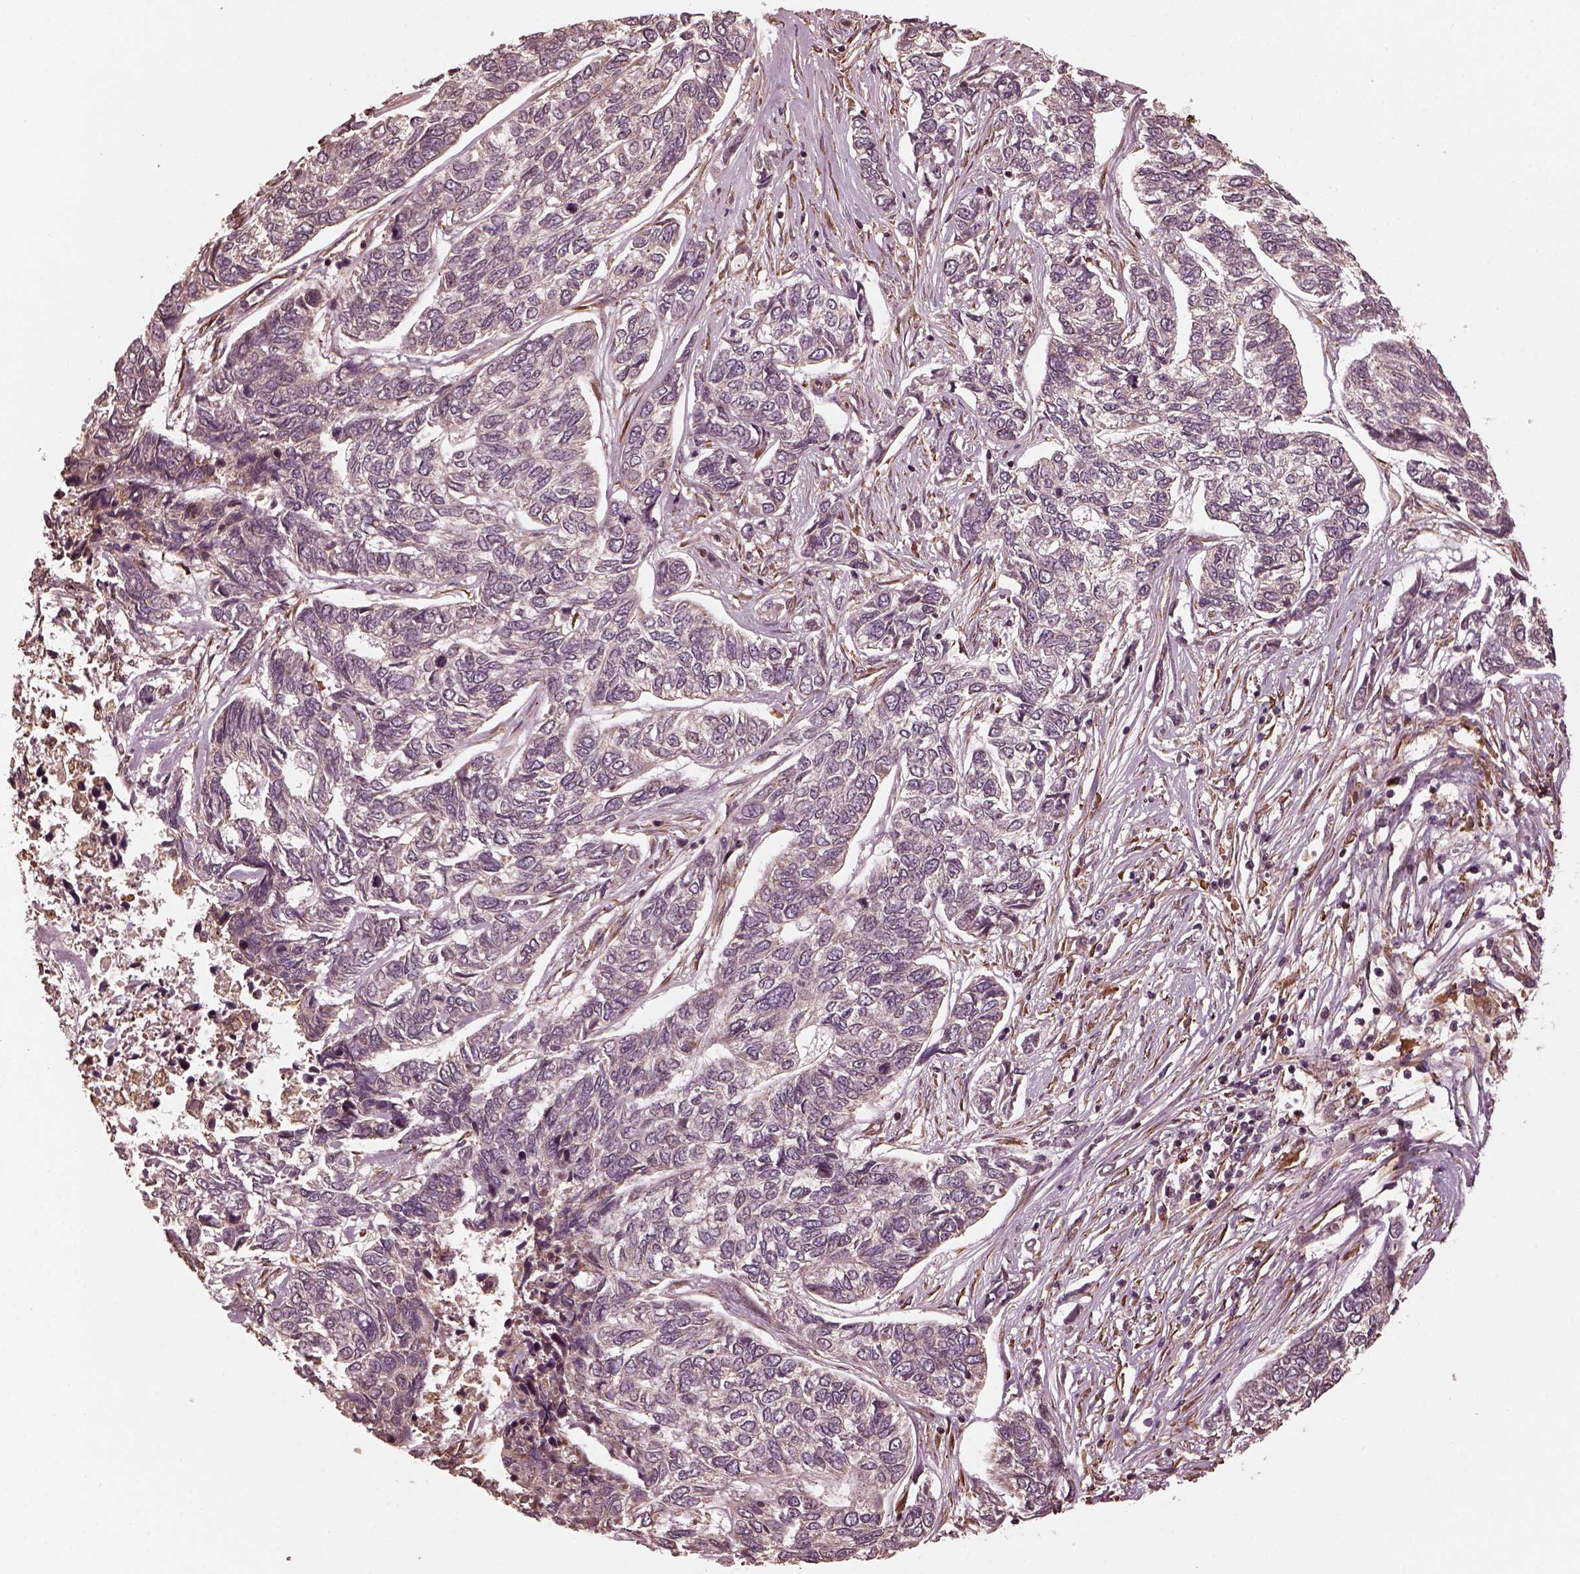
{"staining": {"intensity": "negative", "quantity": "none", "location": "none"}, "tissue": "skin cancer", "cell_type": "Tumor cells", "image_type": "cancer", "snomed": [{"axis": "morphology", "description": "Basal cell carcinoma"}, {"axis": "topography", "description": "Skin"}], "caption": "Immunohistochemistry (IHC) image of skin cancer stained for a protein (brown), which shows no expression in tumor cells. (Immunohistochemistry, brightfield microscopy, high magnification).", "gene": "ZNF292", "patient": {"sex": "female", "age": 65}}